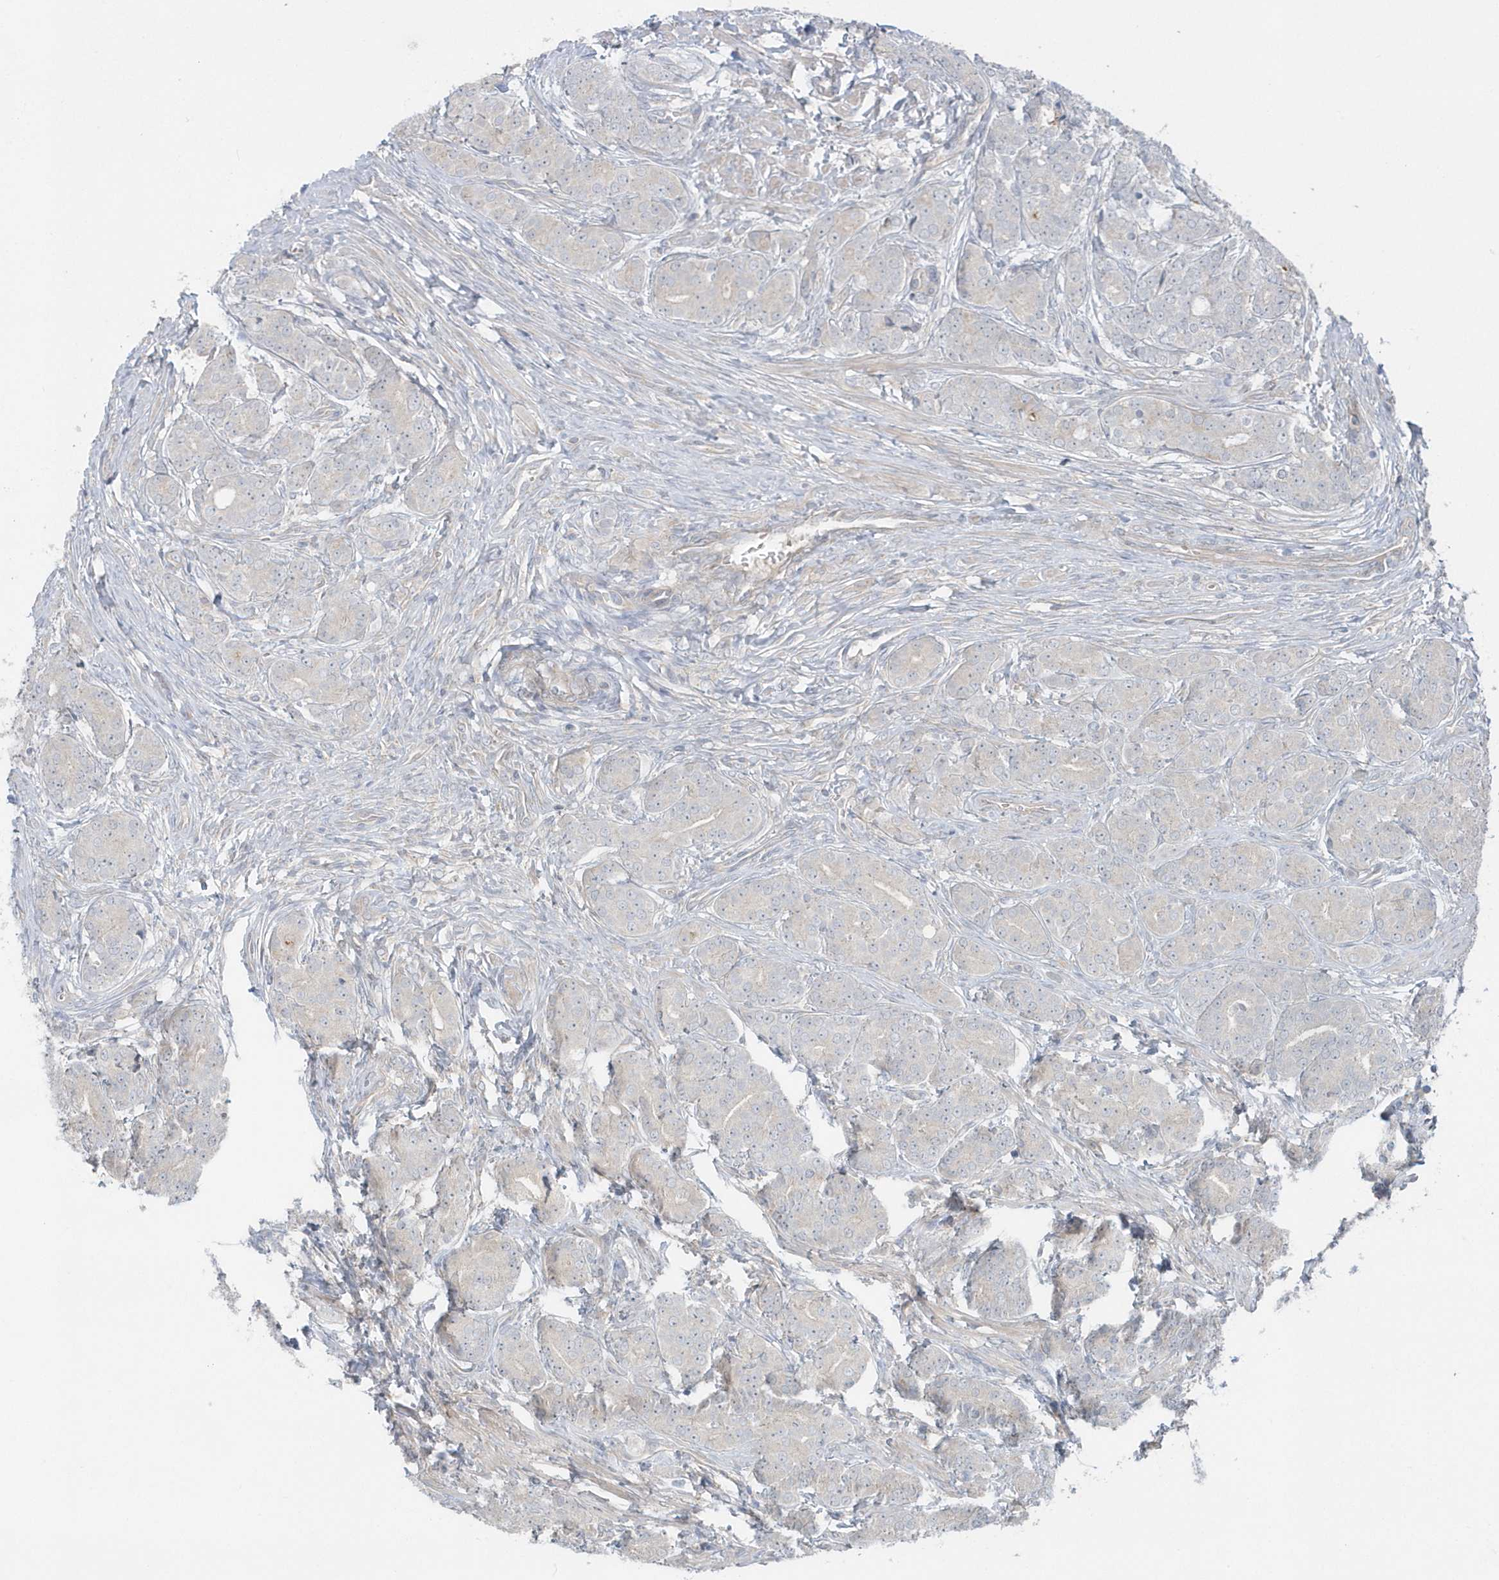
{"staining": {"intensity": "negative", "quantity": "none", "location": "none"}, "tissue": "prostate cancer", "cell_type": "Tumor cells", "image_type": "cancer", "snomed": [{"axis": "morphology", "description": "Adenocarcinoma, High grade"}, {"axis": "topography", "description": "Prostate"}], "caption": "Protein analysis of prostate cancer (high-grade adenocarcinoma) exhibits no significant staining in tumor cells. The staining was performed using DAB to visualize the protein expression in brown, while the nuclei were stained in blue with hematoxylin (Magnification: 20x).", "gene": "ACTR1A", "patient": {"sex": "male", "age": 62}}